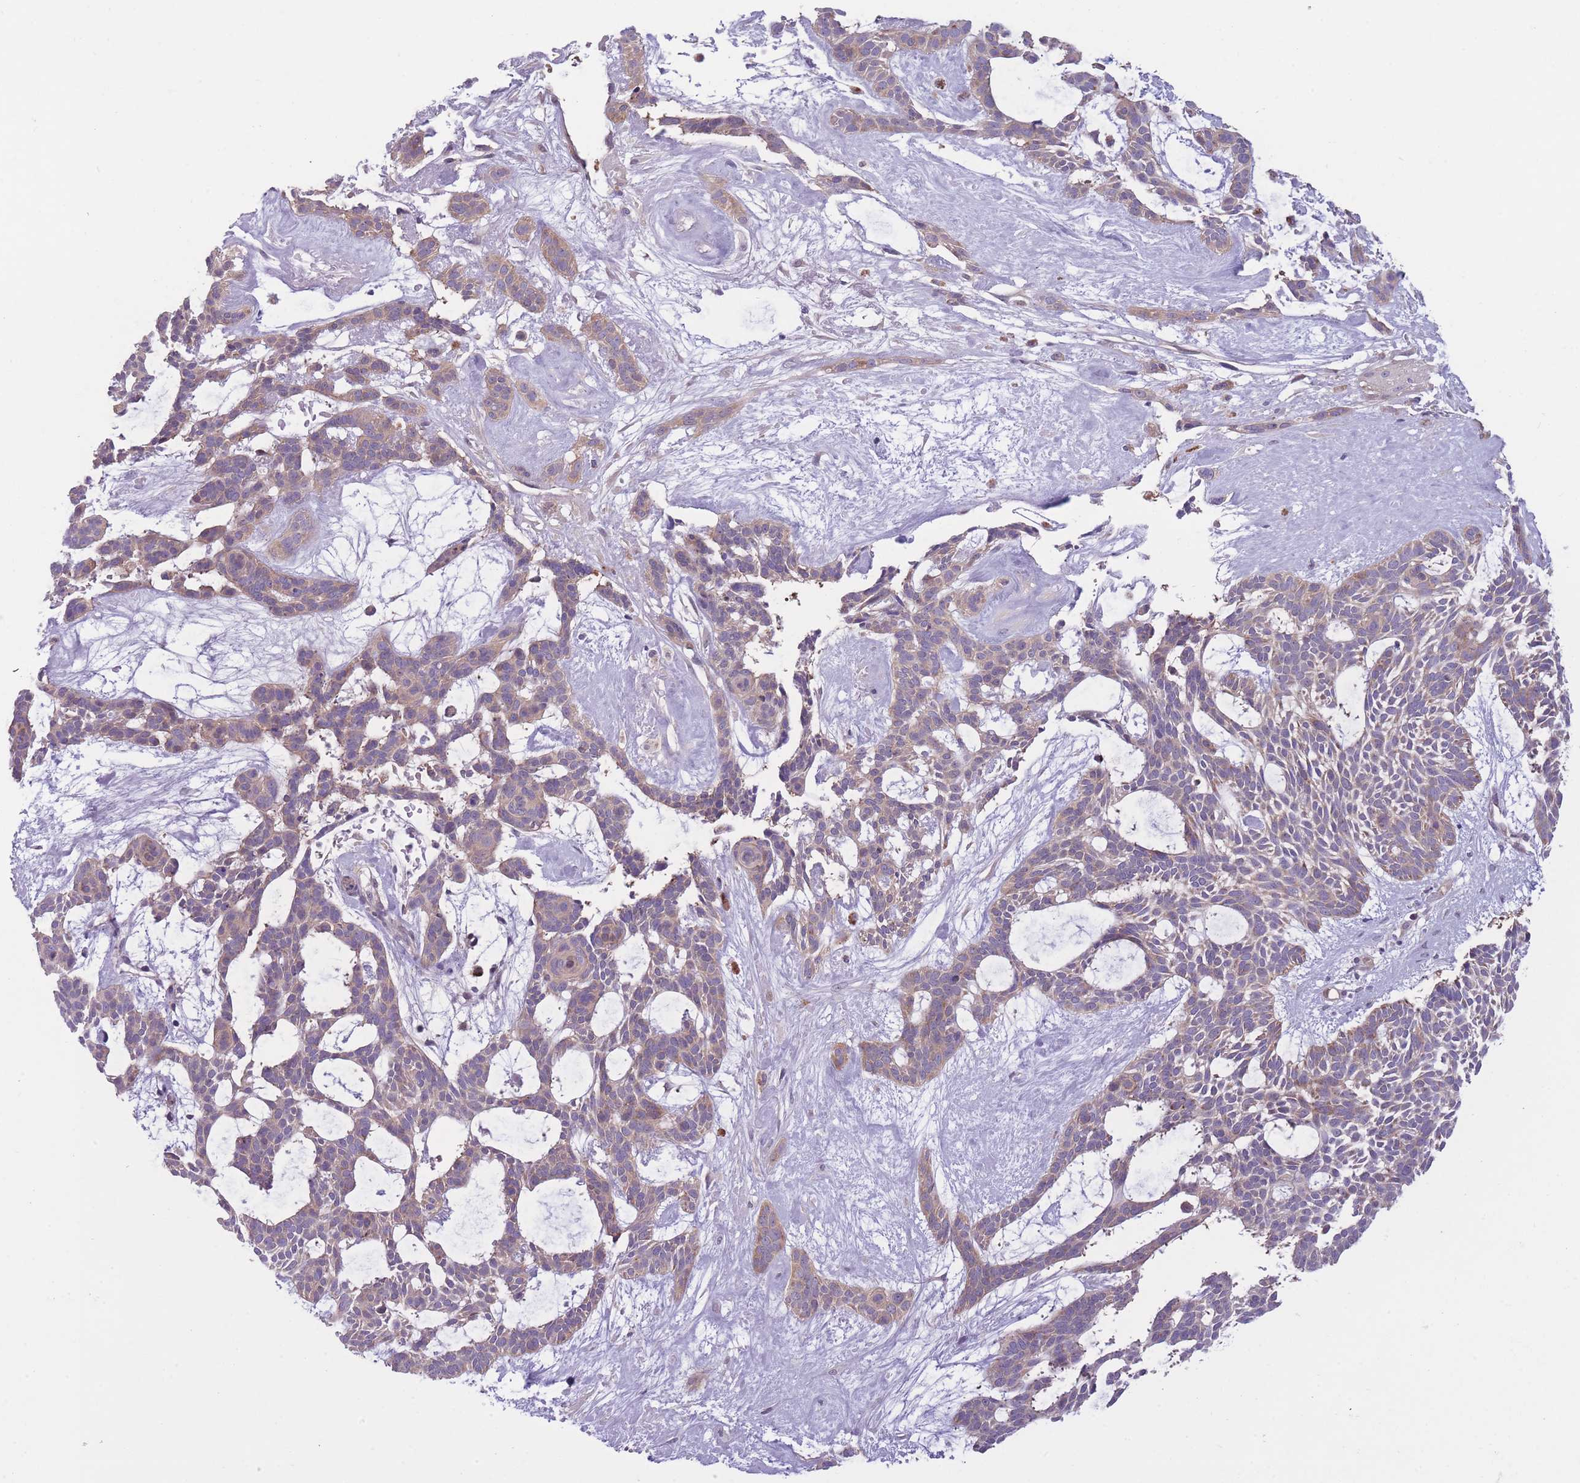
{"staining": {"intensity": "weak", "quantity": ">75%", "location": "cytoplasmic/membranous"}, "tissue": "skin cancer", "cell_type": "Tumor cells", "image_type": "cancer", "snomed": [{"axis": "morphology", "description": "Basal cell carcinoma"}, {"axis": "topography", "description": "Skin"}], "caption": "This is an image of IHC staining of skin cancer, which shows weak staining in the cytoplasmic/membranous of tumor cells.", "gene": "CCT6B", "patient": {"sex": "male", "age": 61}}